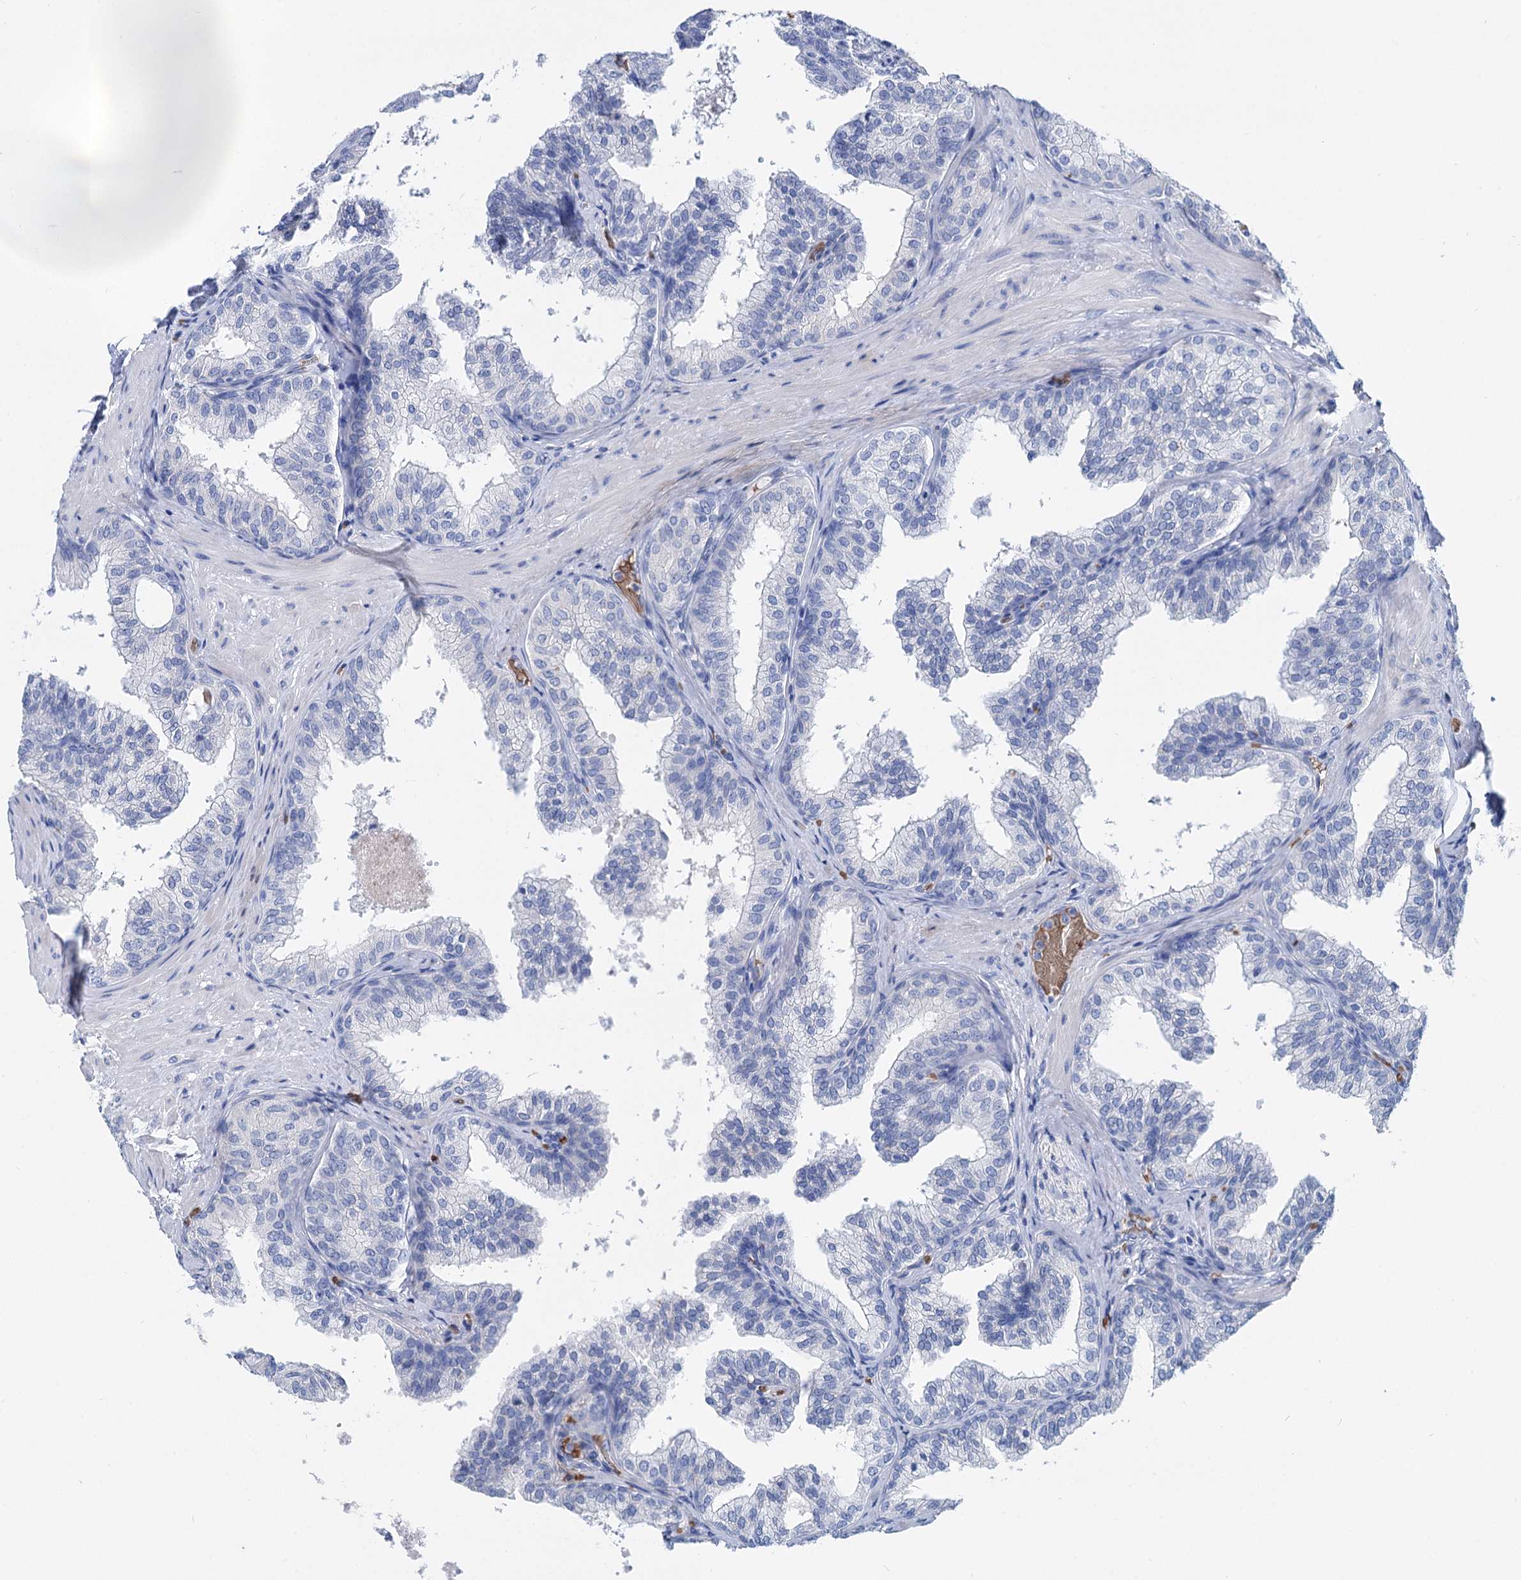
{"staining": {"intensity": "negative", "quantity": "none", "location": "none"}, "tissue": "prostate", "cell_type": "Glandular cells", "image_type": "normal", "snomed": [{"axis": "morphology", "description": "Normal tissue, NOS"}, {"axis": "topography", "description": "Prostate"}], "caption": "A high-resolution photomicrograph shows immunohistochemistry staining of normal prostate, which demonstrates no significant positivity in glandular cells. (Stains: DAB (3,3'-diaminobenzidine) immunohistochemistry with hematoxylin counter stain, Microscopy: brightfield microscopy at high magnification).", "gene": "RPUSD3", "patient": {"sex": "male", "age": 60}}